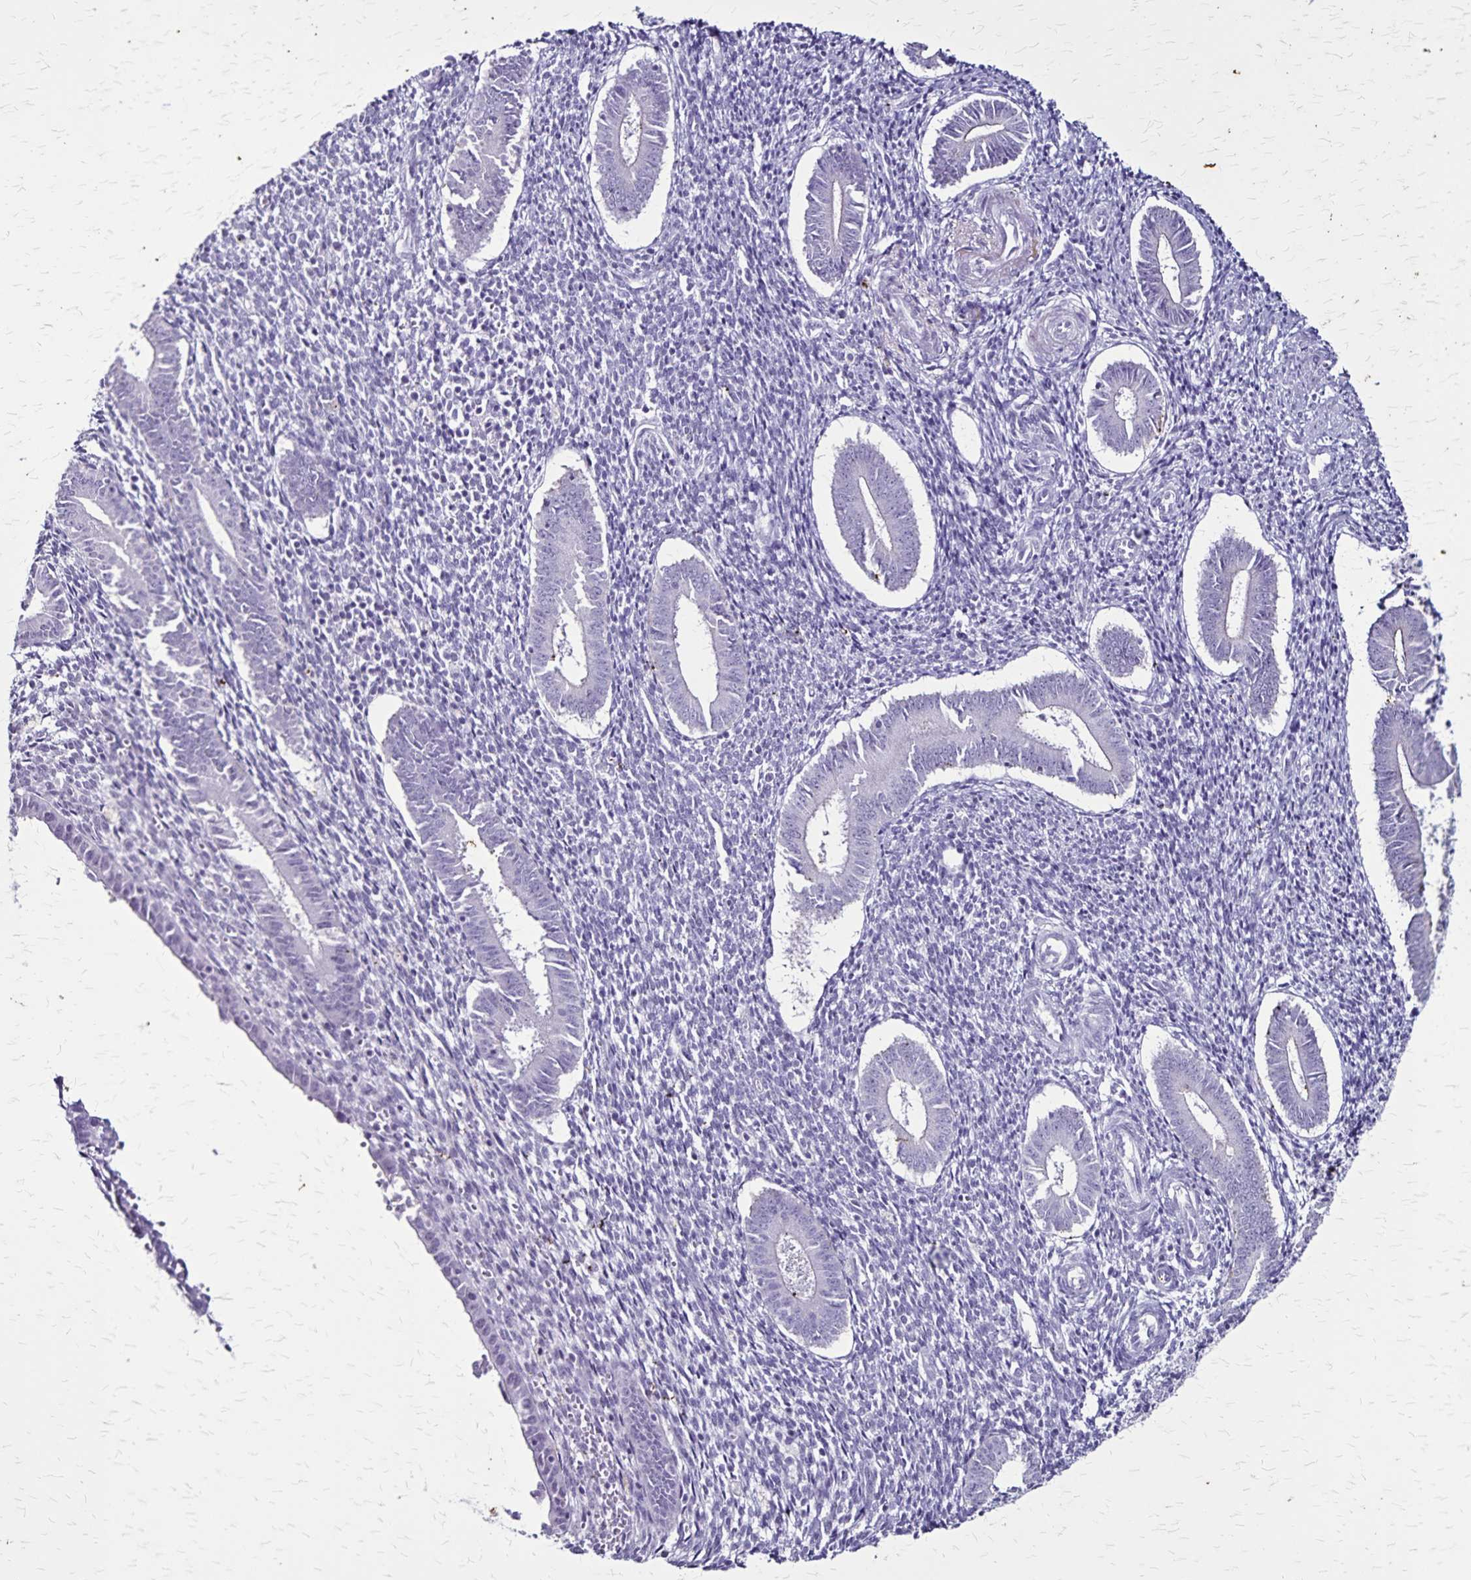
{"staining": {"intensity": "negative", "quantity": "none", "location": "none"}, "tissue": "endometrium", "cell_type": "Cells in endometrial stroma", "image_type": "normal", "snomed": [{"axis": "morphology", "description": "Normal tissue, NOS"}, {"axis": "topography", "description": "Endometrium"}], "caption": "The immunohistochemistry (IHC) image has no significant positivity in cells in endometrial stroma of endometrium.", "gene": "KRT2", "patient": {"sex": "female", "age": 25}}